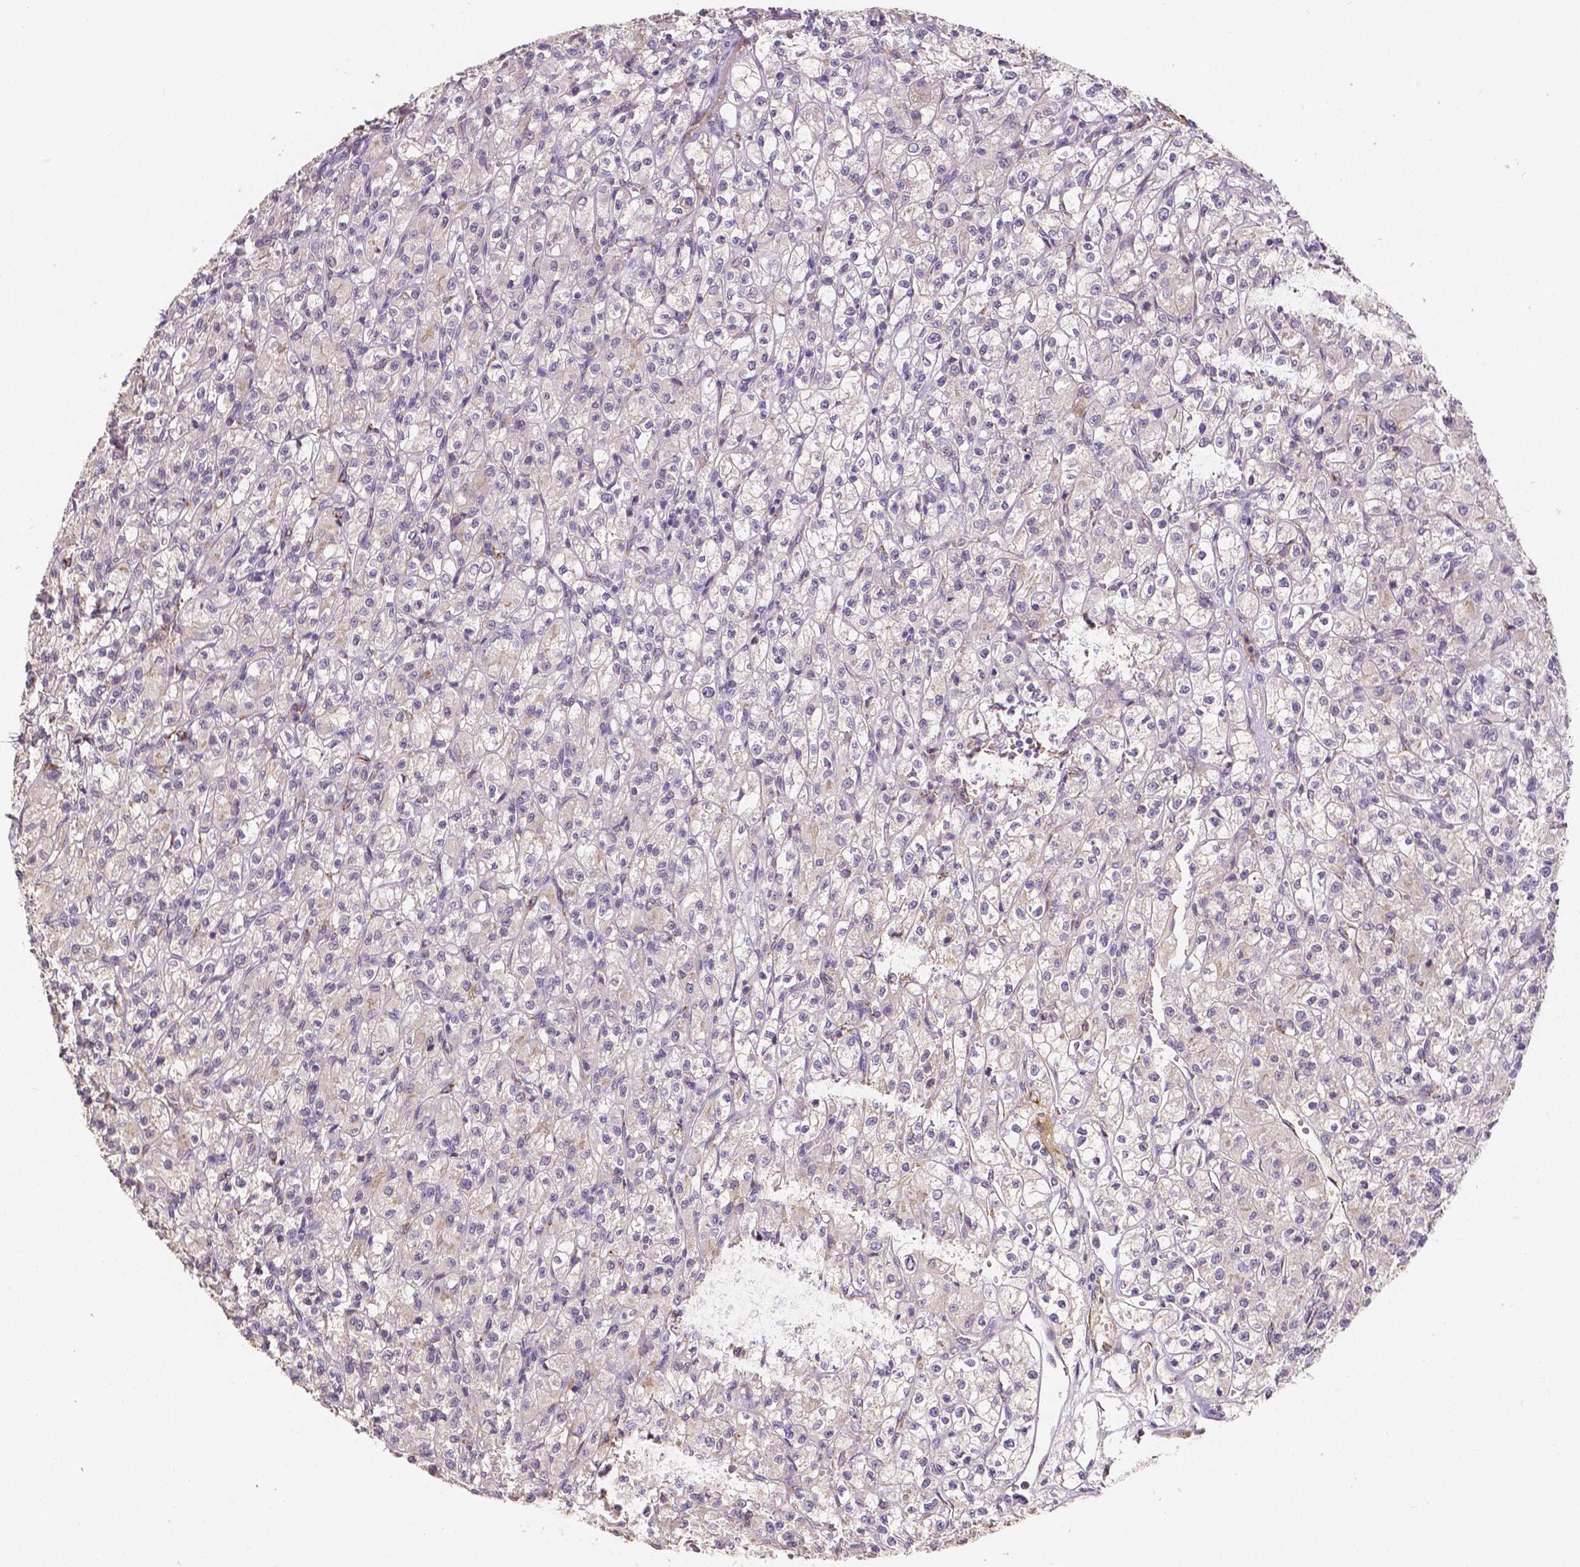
{"staining": {"intensity": "negative", "quantity": "none", "location": "none"}, "tissue": "renal cancer", "cell_type": "Tumor cells", "image_type": "cancer", "snomed": [{"axis": "morphology", "description": "Adenocarcinoma, NOS"}, {"axis": "topography", "description": "Kidney"}], "caption": "Human adenocarcinoma (renal) stained for a protein using IHC displays no expression in tumor cells.", "gene": "ELAVL2", "patient": {"sex": "female", "age": 70}}